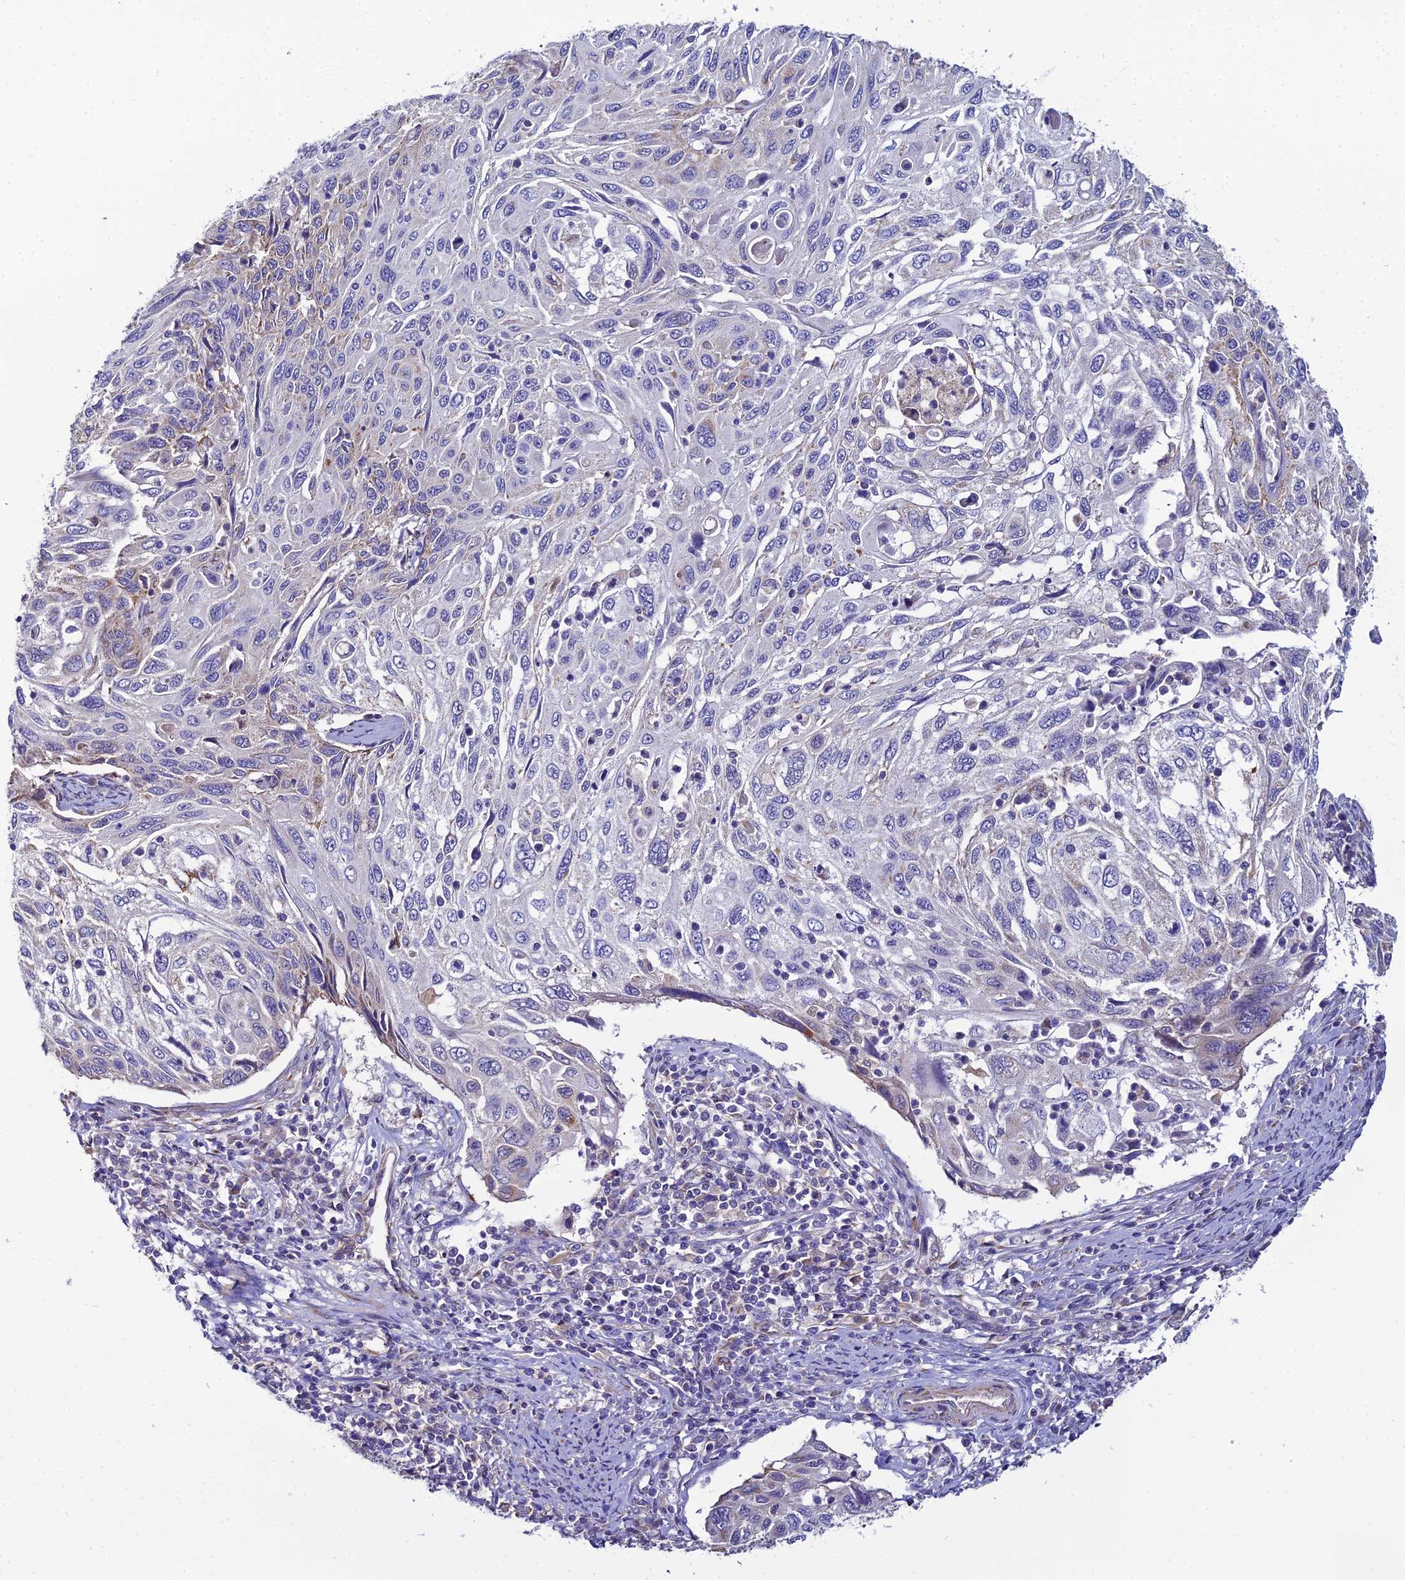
{"staining": {"intensity": "moderate", "quantity": "<25%", "location": "cytoplasmic/membranous"}, "tissue": "cervical cancer", "cell_type": "Tumor cells", "image_type": "cancer", "snomed": [{"axis": "morphology", "description": "Squamous cell carcinoma, NOS"}, {"axis": "topography", "description": "Cervix"}], "caption": "Cervical cancer (squamous cell carcinoma) stained for a protein (brown) reveals moderate cytoplasmic/membranous positive positivity in about <25% of tumor cells.", "gene": "ACOT2", "patient": {"sex": "female", "age": 70}}